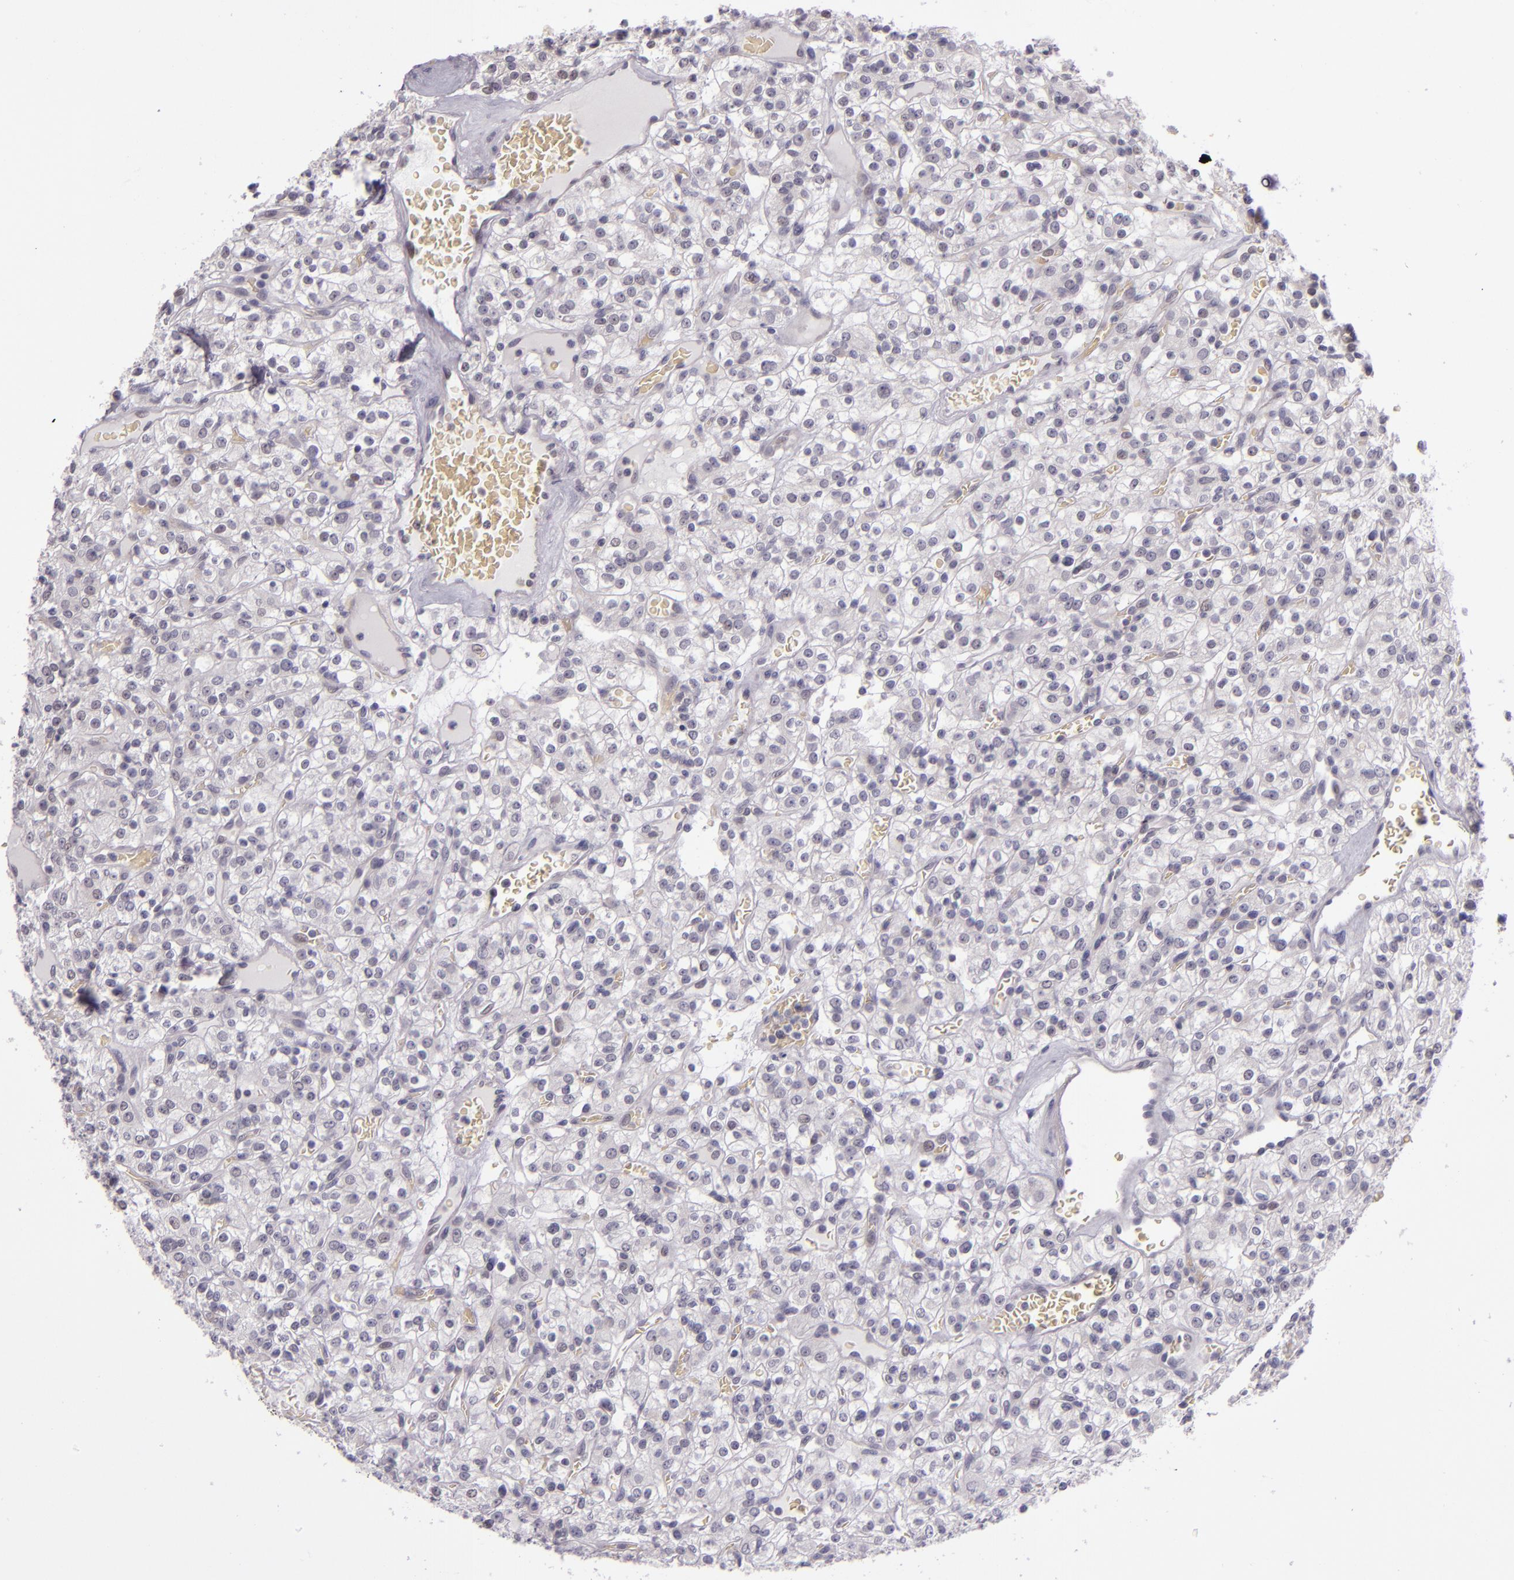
{"staining": {"intensity": "negative", "quantity": "none", "location": "none"}, "tissue": "renal cancer", "cell_type": "Tumor cells", "image_type": "cancer", "snomed": [{"axis": "morphology", "description": "Normal tissue, NOS"}, {"axis": "morphology", "description": "Adenocarcinoma, NOS"}, {"axis": "topography", "description": "Kidney"}], "caption": "Renal adenocarcinoma stained for a protein using immunohistochemistry (IHC) reveals no positivity tumor cells.", "gene": "SNCB", "patient": {"sex": "female", "age": 72}}